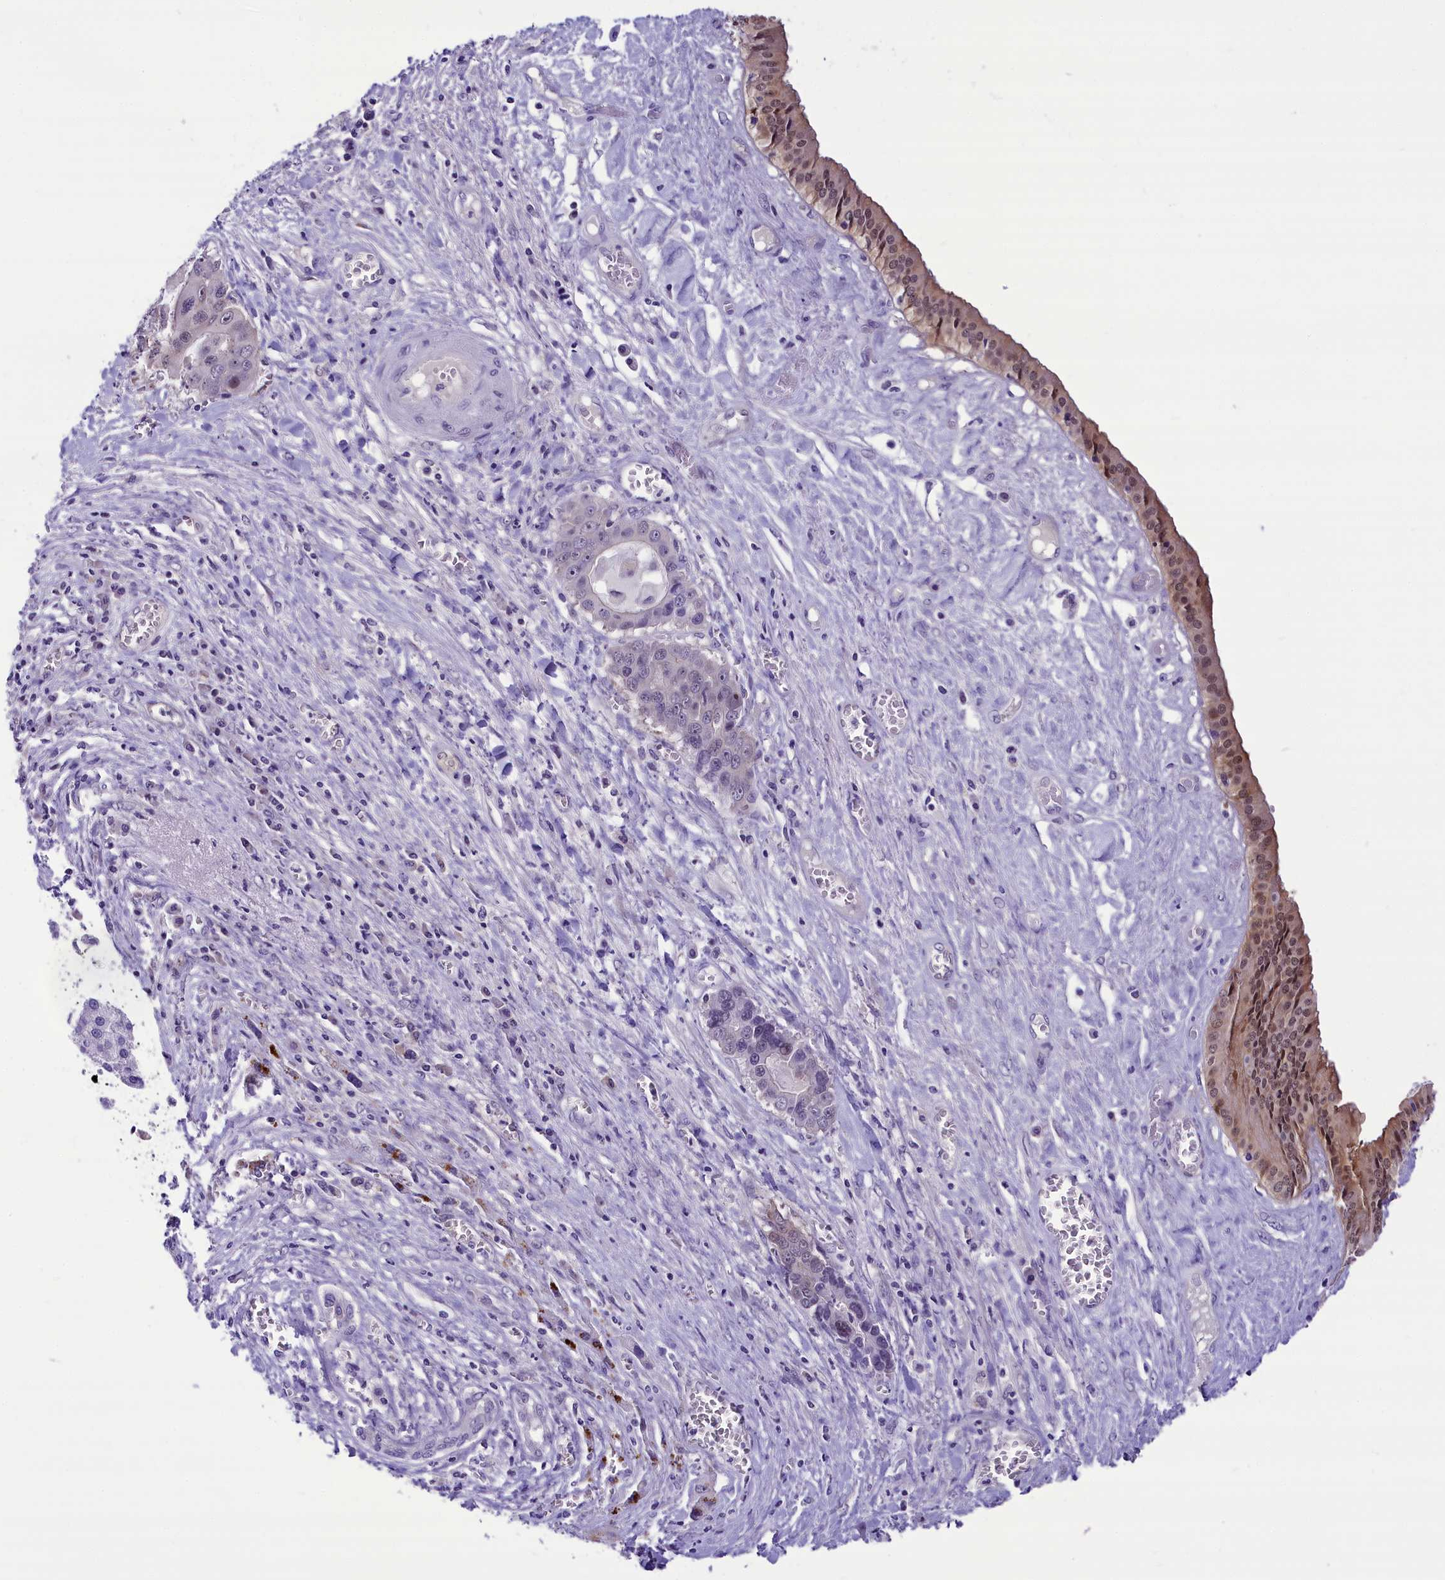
{"staining": {"intensity": "negative", "quantity": "none", "location": "none"}, "tissue": "liver cancer", "cell_type": "Tumor cells", "image_type": "cancer", "snomed": [{"axis": "morphology", "description": "Cholangiocarcinoma"}, {"axis": "topography", "description": "Liver"}], "caption": "There is no significant staining in tumor cells of liver cancer.", "gene": "PRR15", "patient": {"sex": "male", "age": 67}}